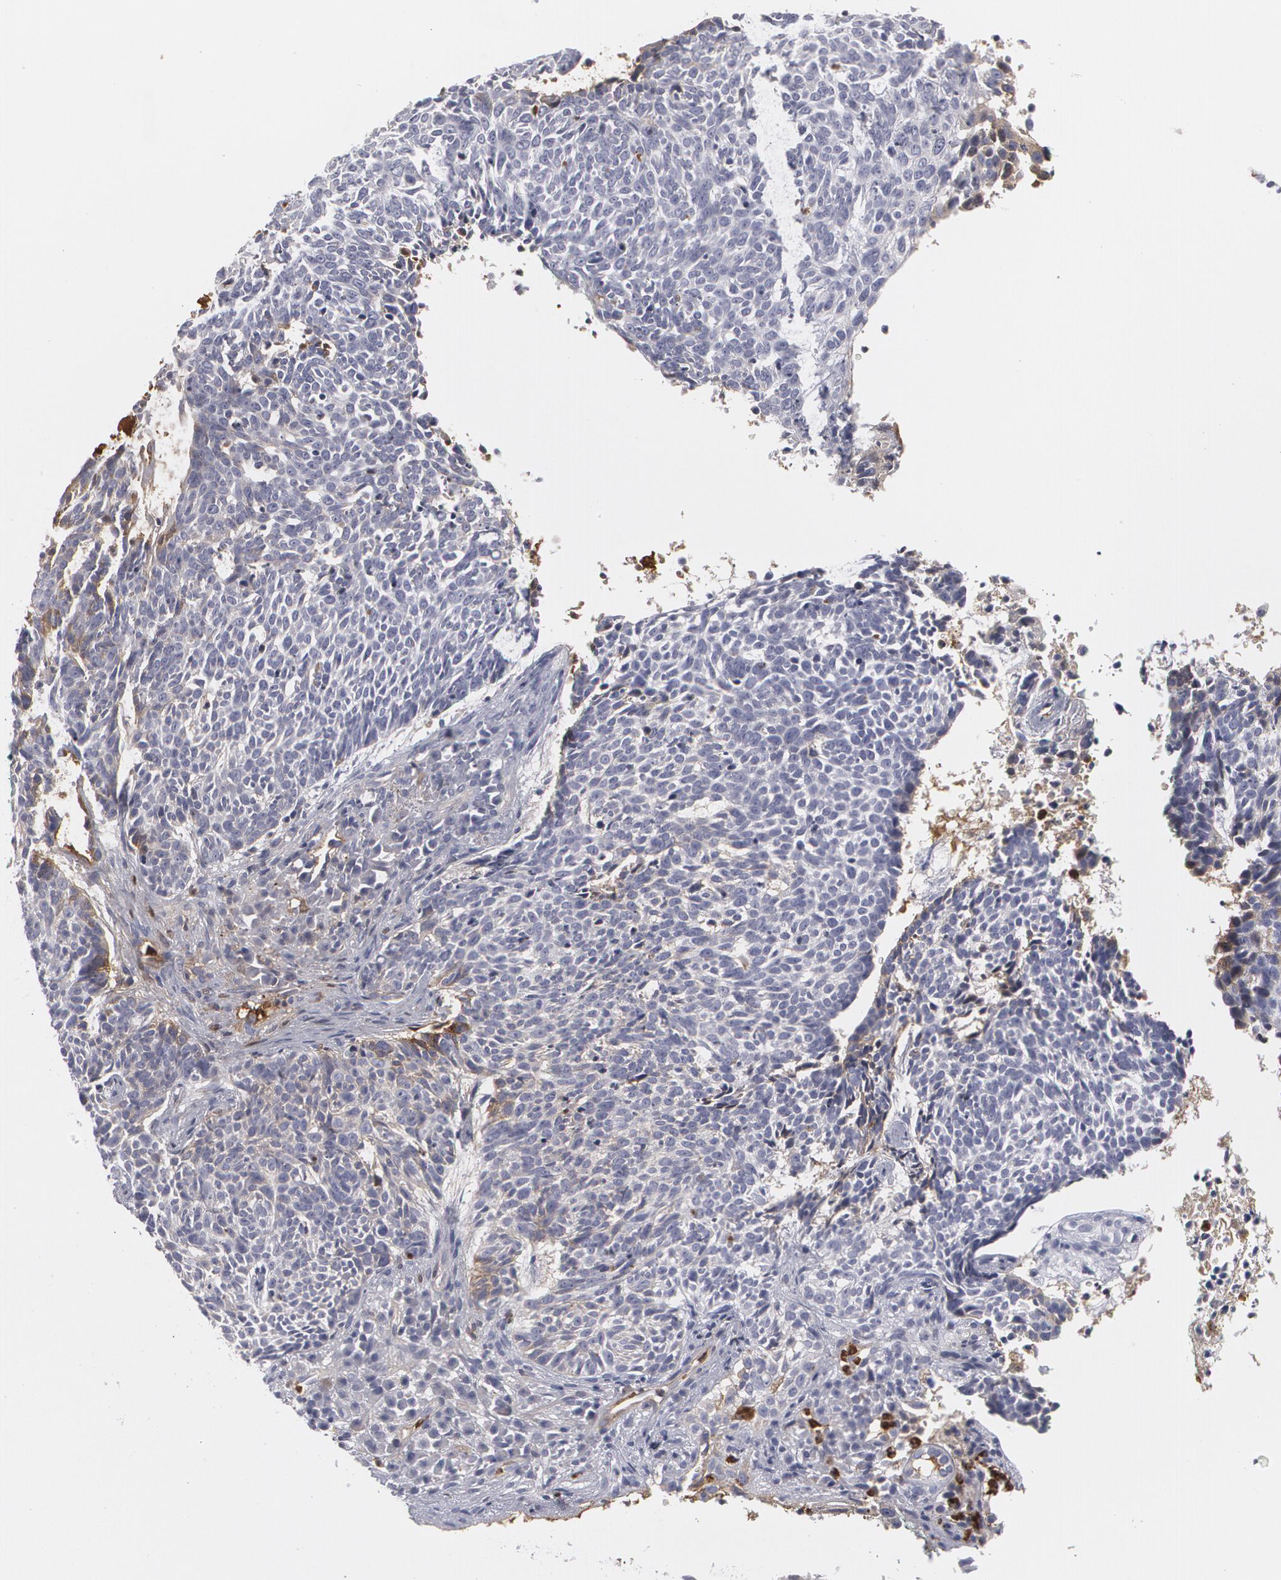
{"staining": {"intensity": "weak", "quantity": "<25%", "location": "nuclear"}, "tissue": "skin cancer", "cell_type": "Tumor cells", "image_type": "cancer", "snomed": [{"axis": "morphology", "description": "Basal cell carcinoma"}, {"axis": "topography", "description": "Skin"}], "caption": "DAB immunohistochemical staining of human skin basal cell carcinoma shows no significant expression in tumor cells. (DAB immunohistochemistry (IHC) with hematoxylin counter stain).", "gene": "LRG1", "patient": {"sex": "female", "age": 89}}